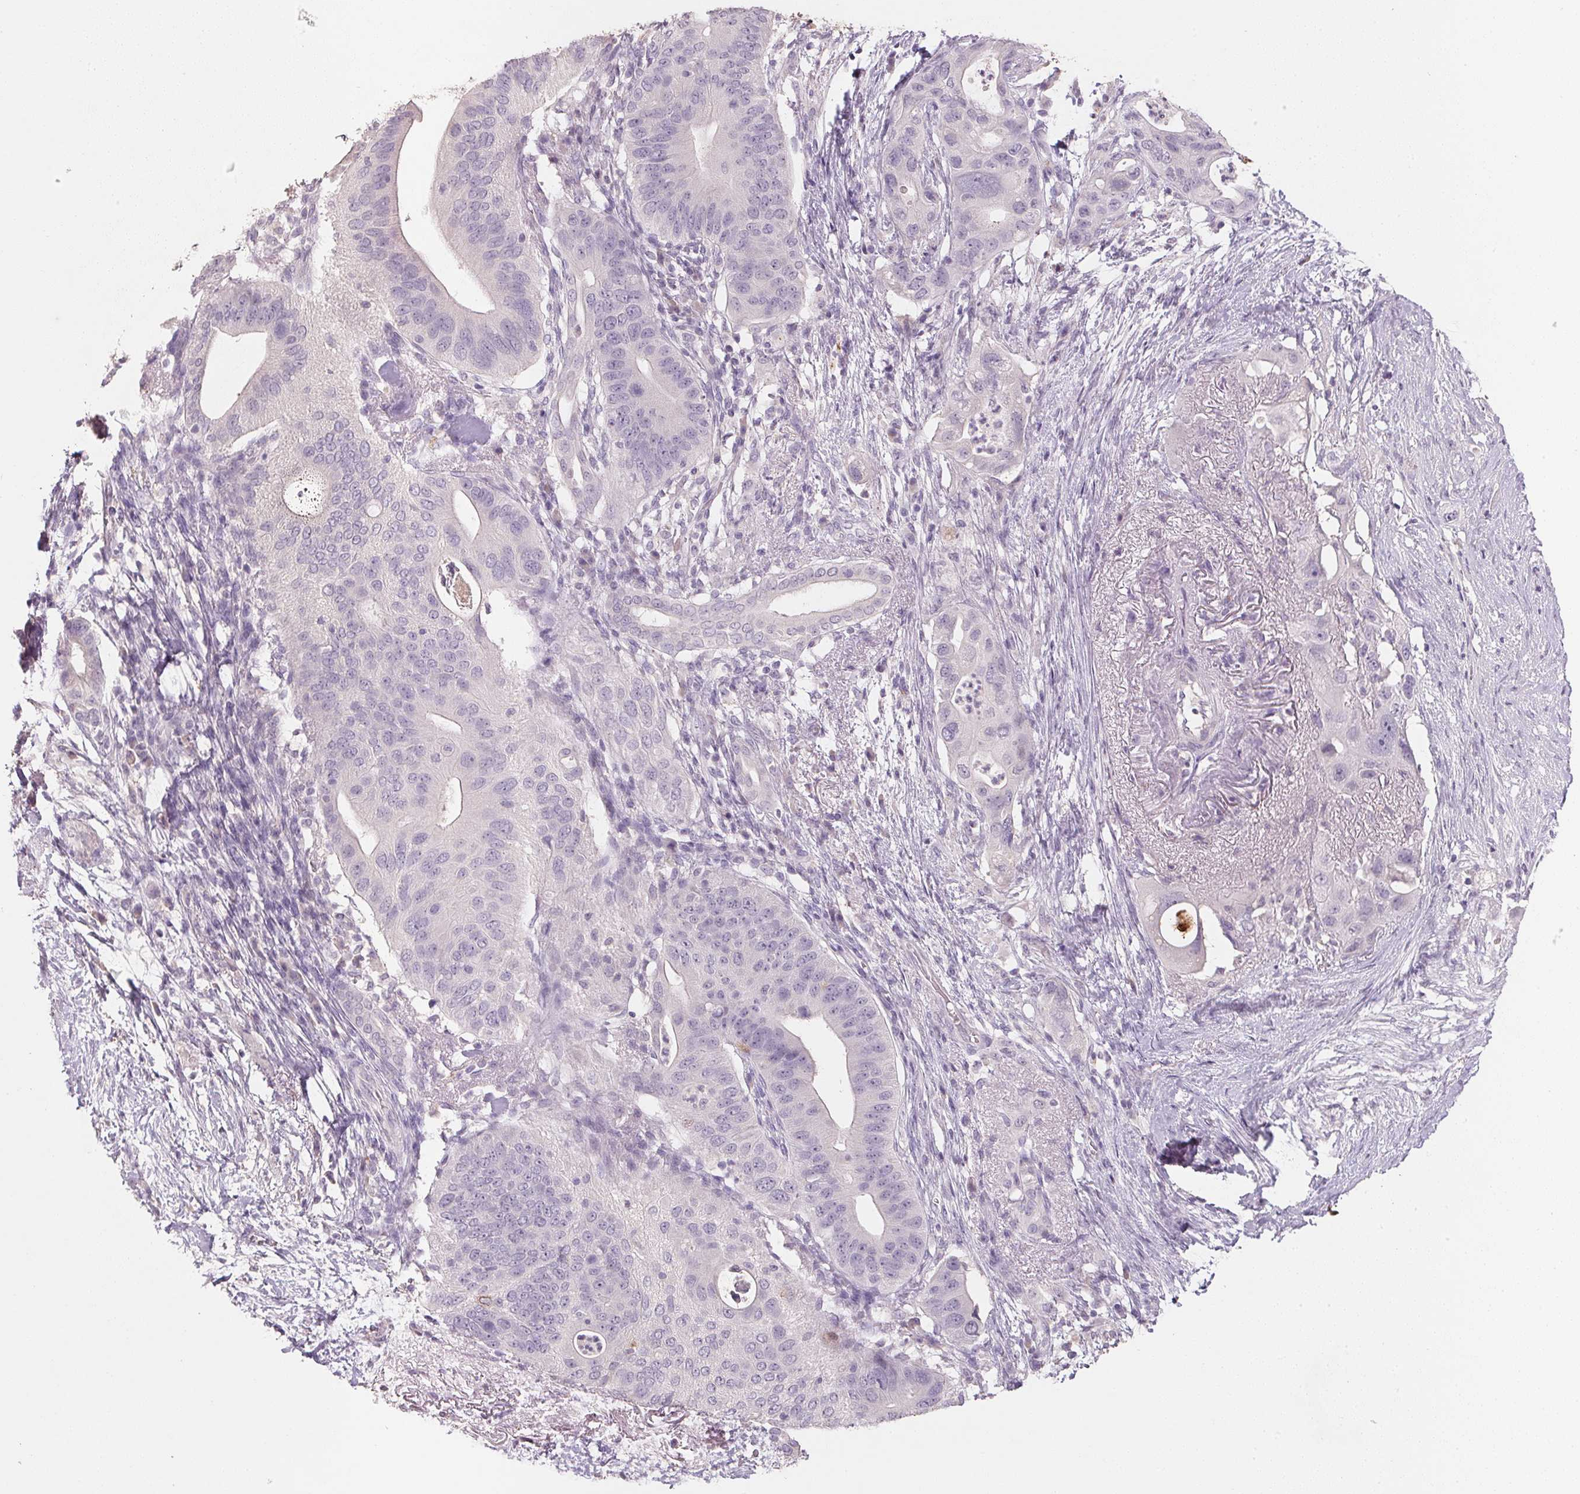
{"staining": {"intensity": "negative", "quantity": "none", "location": "none"}, "tissue": "pancreatic cancer", "cell_type": "Tumor cells", "image_type": "cancer", "snomed": [{"axis": "morphology", "description": "Adenocarcinoma, NOS"}, {"axis": "topography", "description": "Pancreas"}], "caption": "Immunohistochemical staining of pancreatic cancer (adenocarcinoma) reveals no significant expression in tumor cells.", "gene": "CXCL5", "patient": {"sex": "female", "age": 72}}